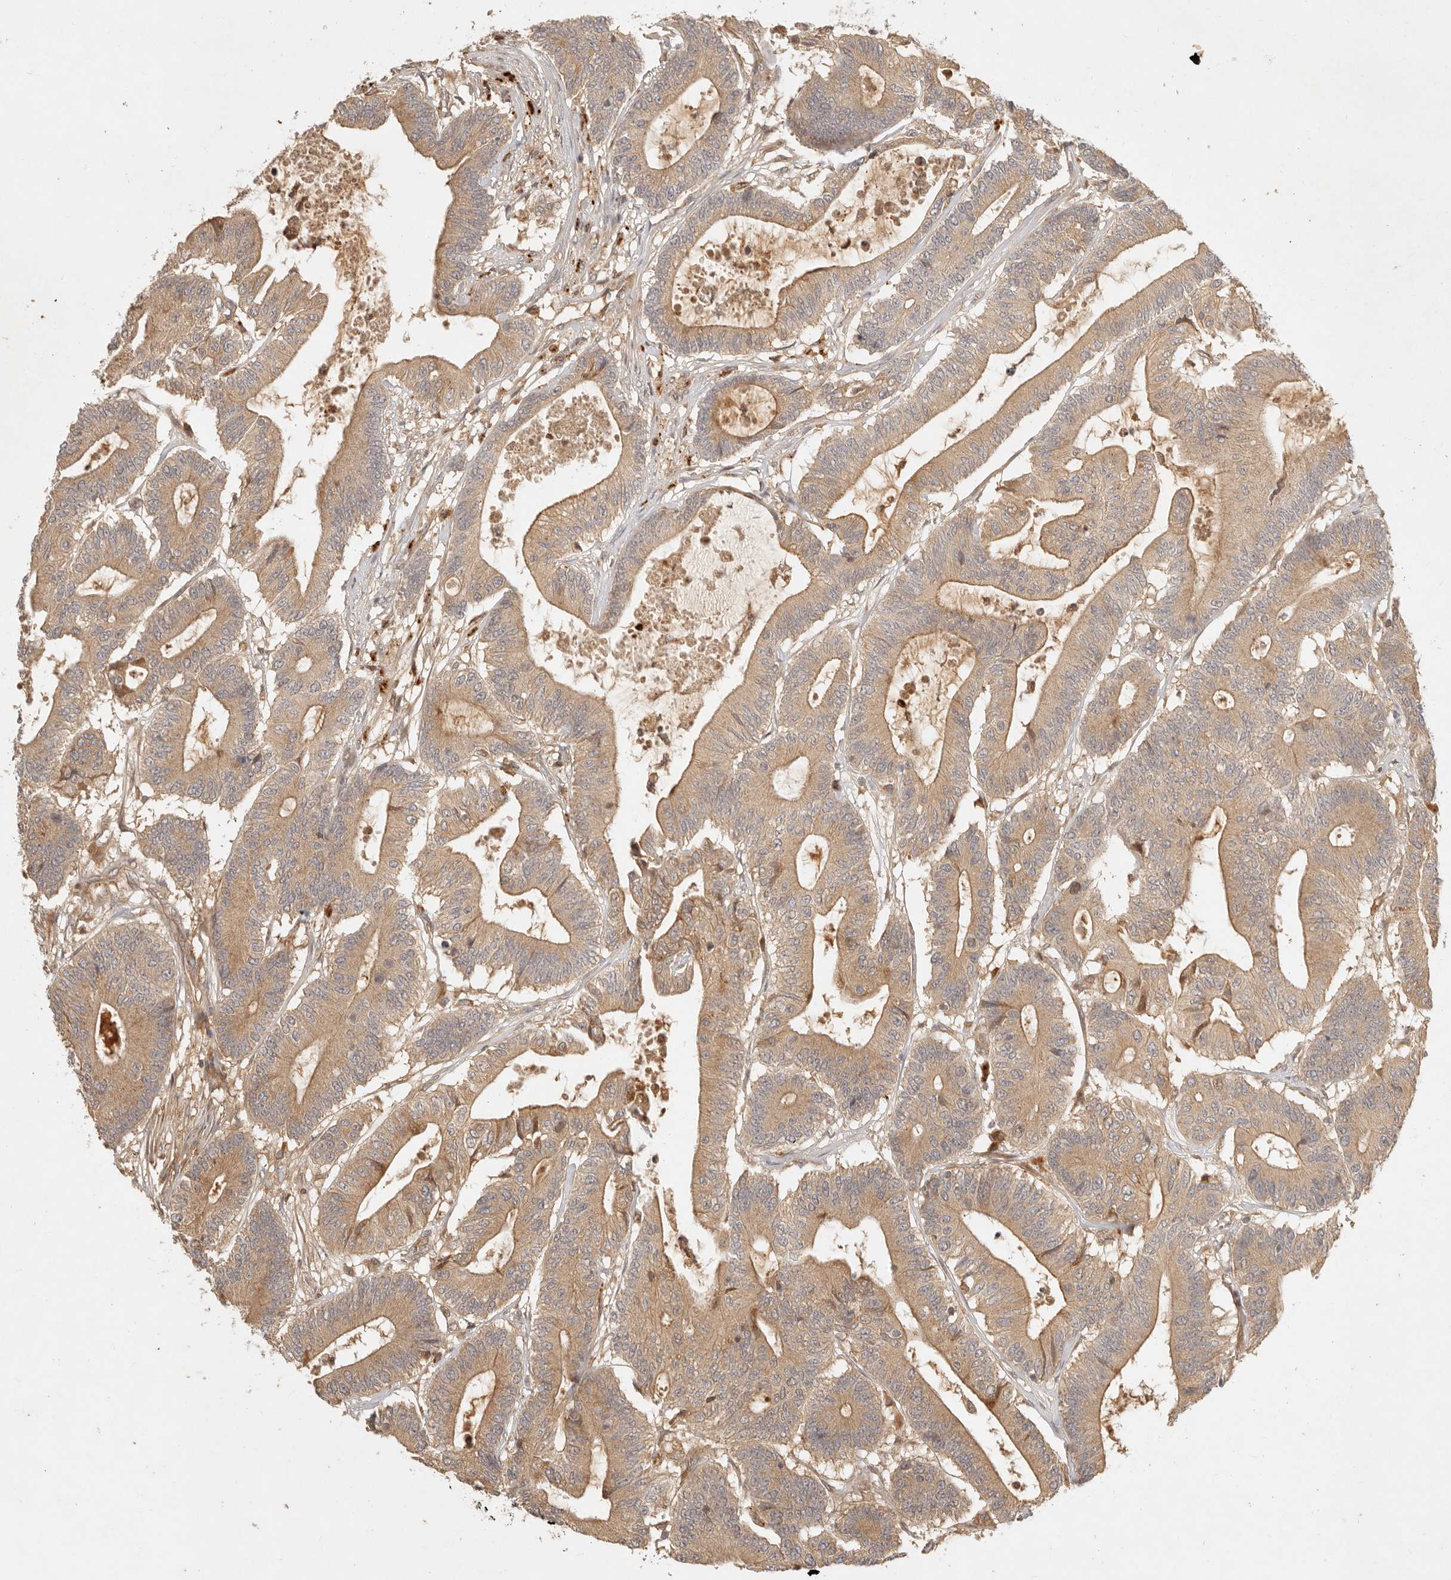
{"staining": {"intensity": "moderate", "quantity": ">75%", "location": "cytoplasmic/membranous"}, "tissue": "colorectal cancer", "cell_type": "Tumor cells", "image_type": "cancer", "snomed": [{"axis": "morphology", "description": "Adenocarcinoma, NOS"}, {"axis": "topography", "description": "Colon"}], "caption": "Tumor cells exhibit moderate cytoplasmic/membranous expression in approximately >75% of cells in colorectal adenocarcinoma. The staining was performed using DAB to visualize the protein expression in brown, while the nuclei were stained in blue with hematoxylin (Magnification: 20x).", "gene": "ANKRD61", "patient": {"sex": "female", "age": 84}}